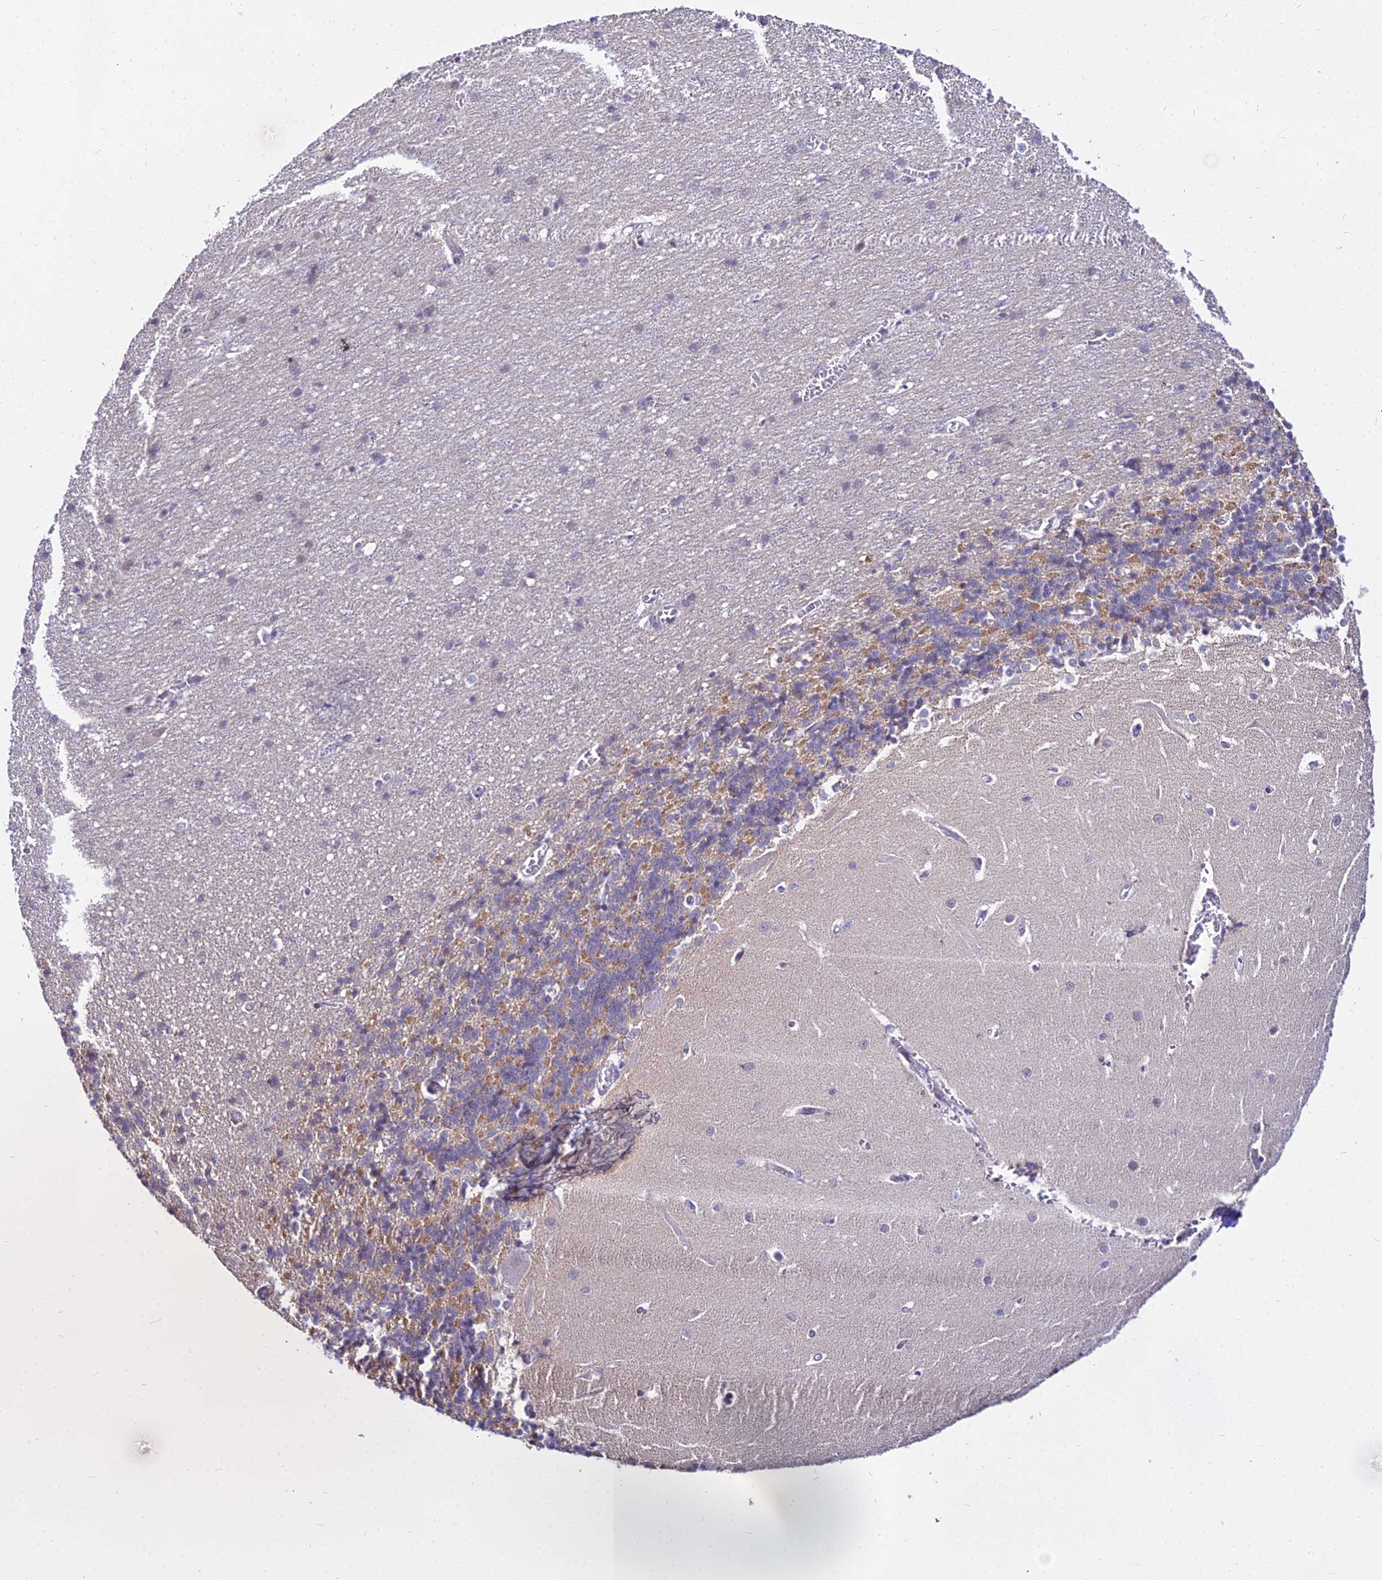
{"staining": {"intensity": "moderate", "quantity": "25%-75%", "location": "cytoplasmic/membranous"}, "tissue": "cerebellum", "cell_type": "Cells in granular layer", "image_type": "normal", "snomed": [{"axis": "morphology", "description": "Normal tissue, NOS"}, {"axis": "topography", "description": "Cerebellum"}], "caption": "Protein staining demonstrates moderate cytoplasmic/membranous expression in approximately 25%-75% of cells in granular layer in unremarkable cerebellum.", "gene": "C6orf163", "patient": {"sex": "male", "age": 37}}